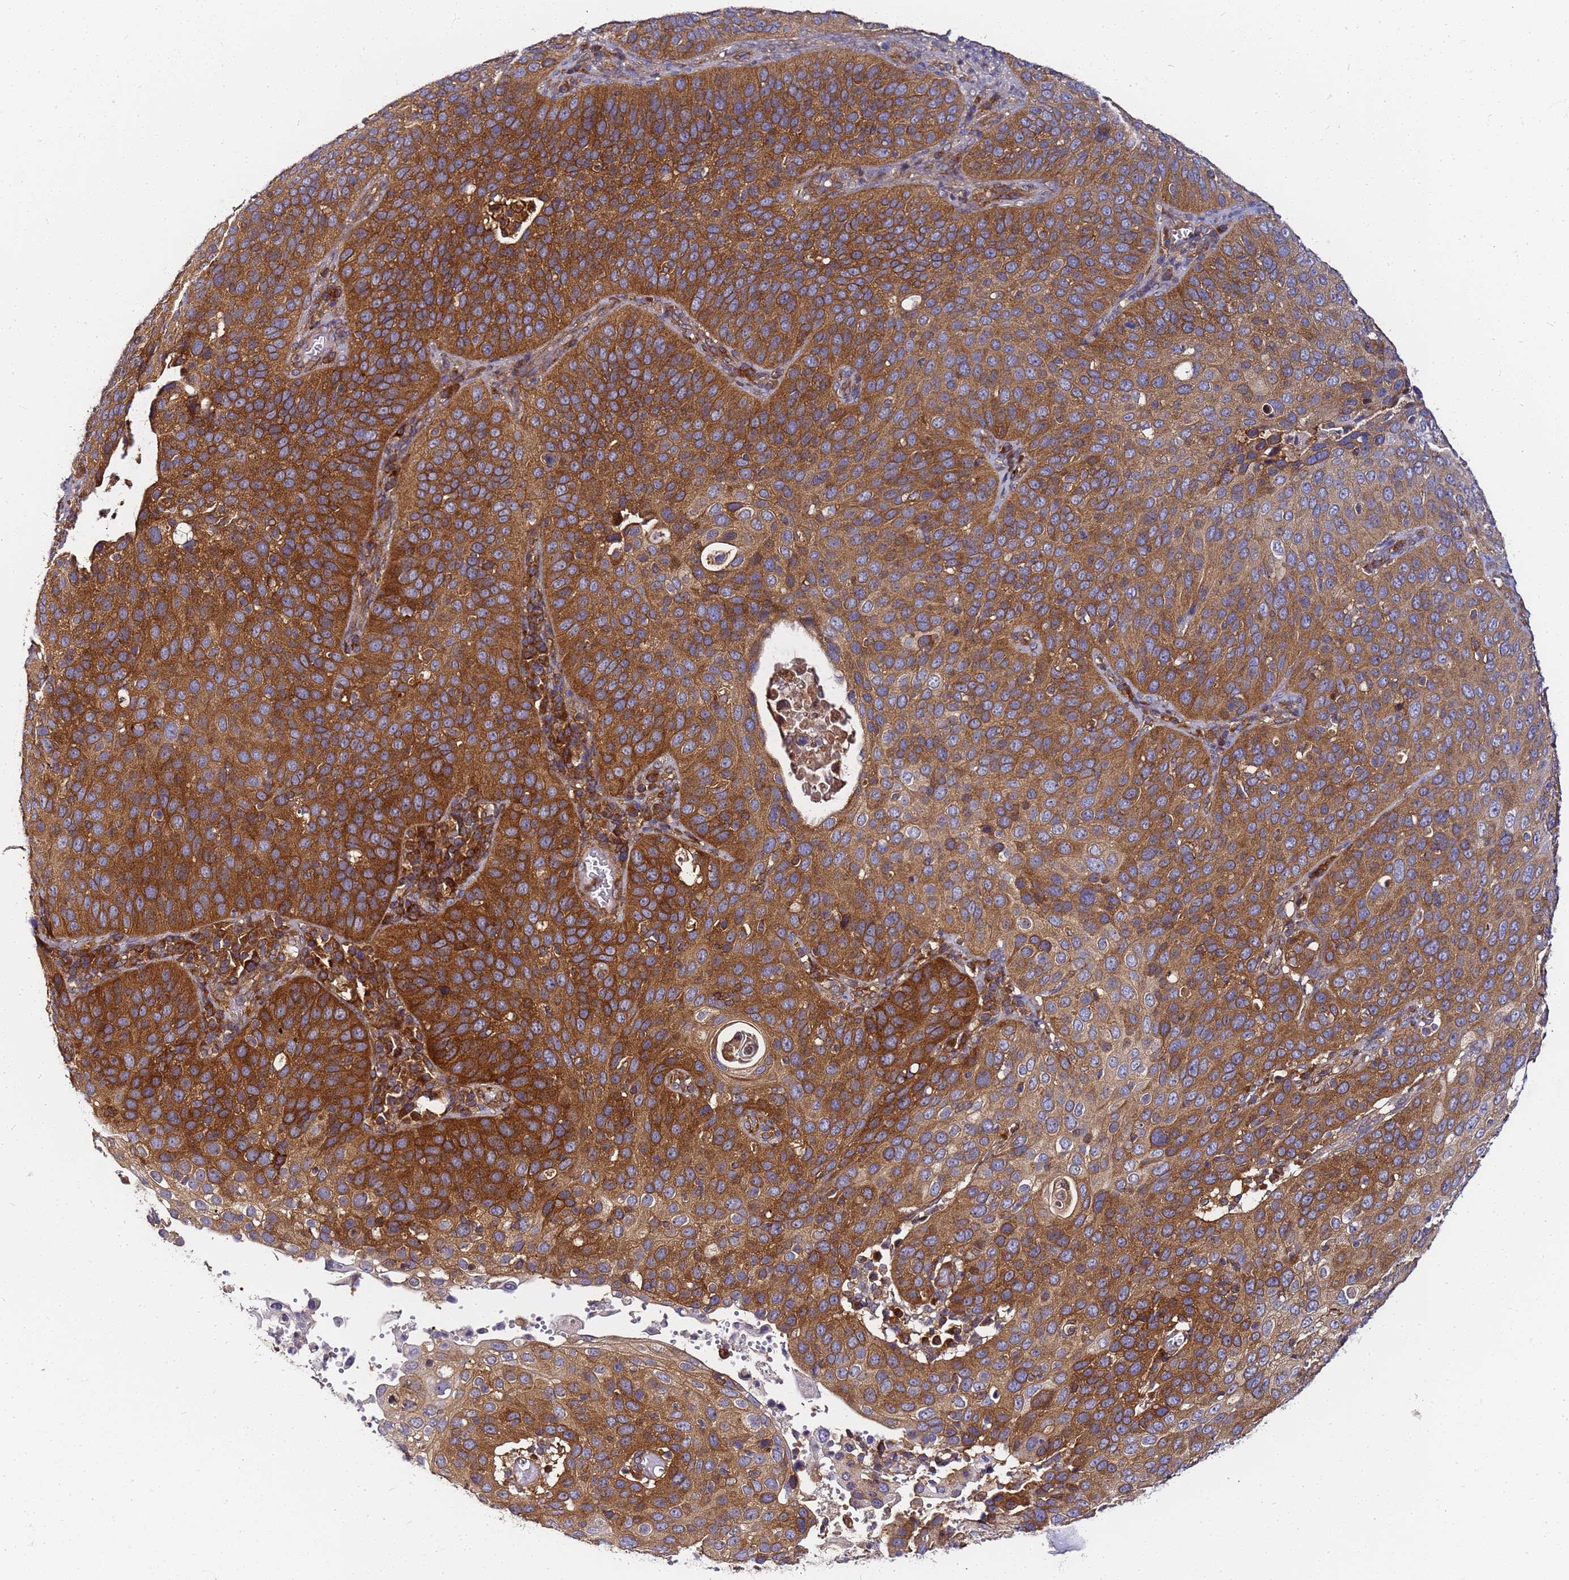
{"staining": {"intensity": "strong", "quantity": ">75%", "location": "cytoplasmic/membranous"}, "tissue": "cervical cancer", "cell_type": "Tumor cells", "image_type": "cancer", "snomed": [{"axis": "morphology", "description": "Squamous cell carcinoma, NOS"}, {"axis": "topography", "description": "Cervix"}], "caption": "This is an image of IHC staining of cervical cancer (squamous cell carcinoma), which shows strong expression in the cytoplasmic/membranous of tumor cells.", "gene": "CHM", "patient": {"sex": "female", "age": 36}}